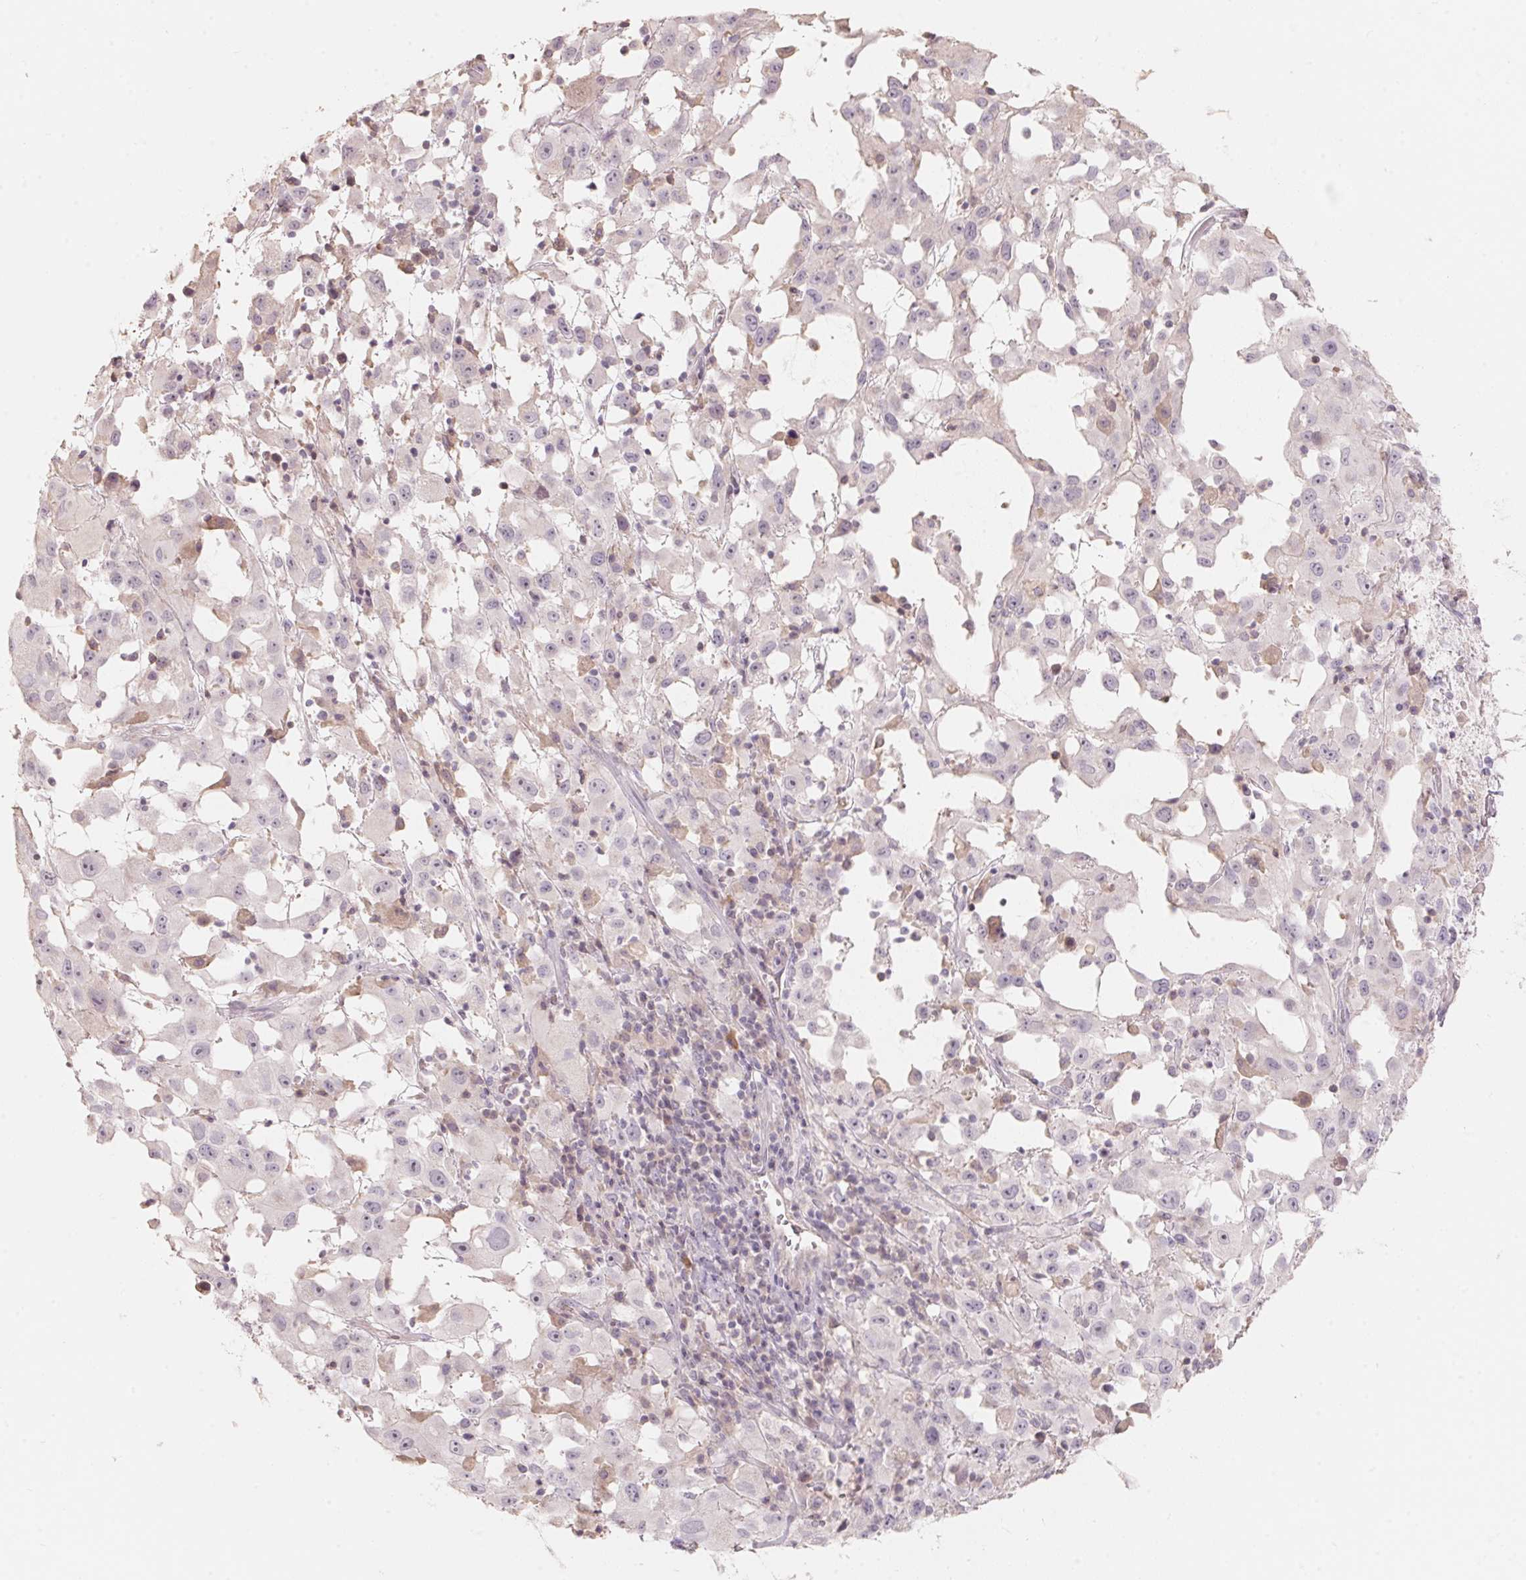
{"staining": {"intensity": "negative", "quantity": "none", "location": "none"}, "tissue": "melanoma", "cell_type": "Tumor cells", "image_type": "cancer", "snomed": [{"axis": "morphology", "description": "Malignant melanoma, Metastatic site"}, {"axis": "topography", "description": "Soft tissue"}], "caption": "An immunohistochemistry (IHC) photomicrograph of melanoma is shown. There is no staining in tumor cells of melanoma.", "gene": "TP53AIP1", "patient": {"sex": "male", "age": 50}}